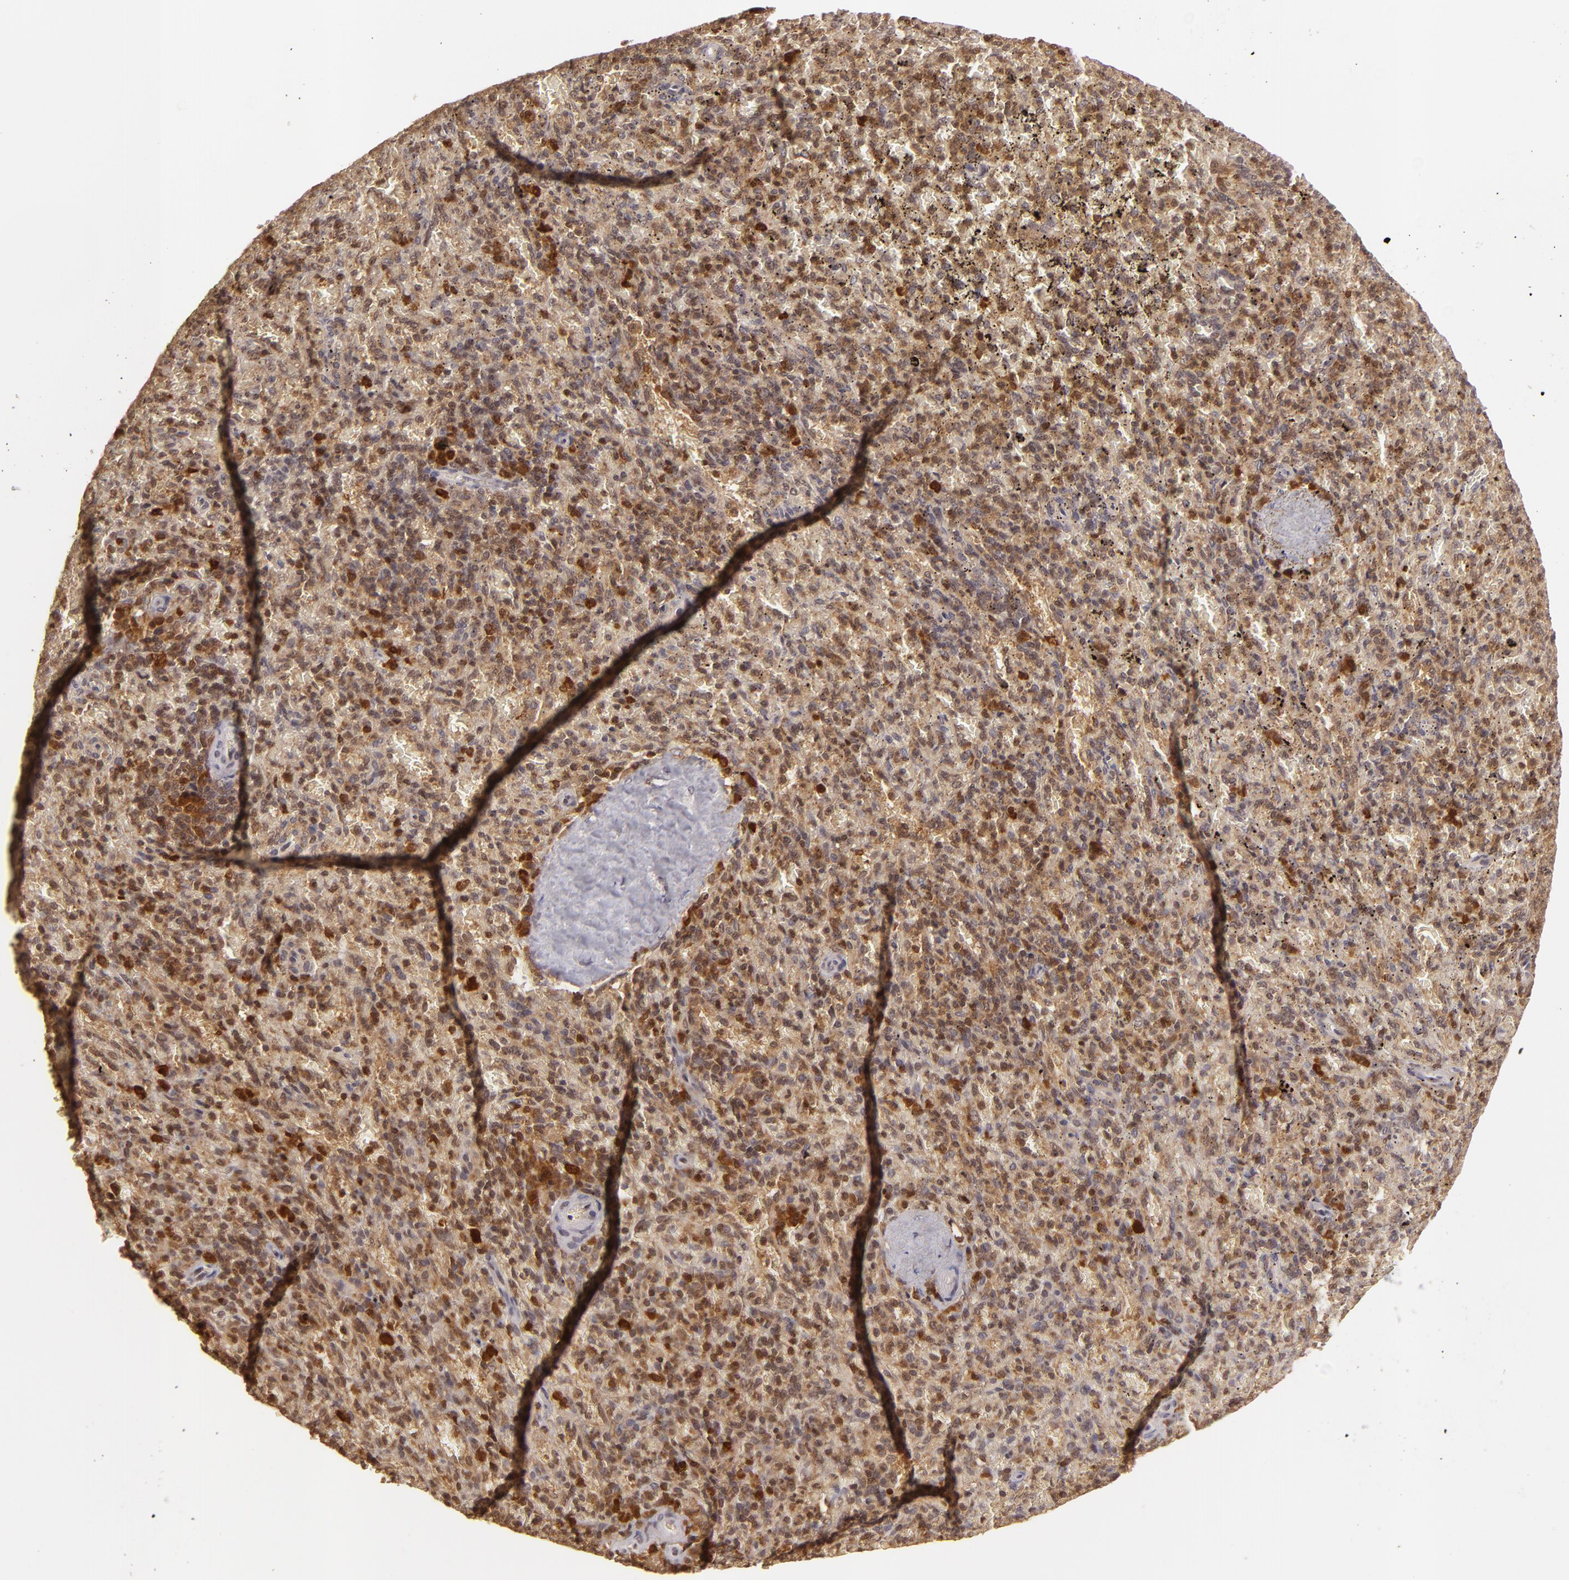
{"staining": {"intensity": "strong", "quantity": ">75%", "location": "cytoplasmic/membranous,nuclear"}, "tissue": "spleen", "cell_type": "Cells in red pulp", "image_type": "normal", "snomed": [{"axis": "morphology", "description": "Normal tissue, NOS"}, {"axis": "topography", "description": "Spleen"}], "caption": "The photomicrograph demonstrates staining of benign spleen, revealing strong cytoplasmic/membranous,nuclear protein positivity (brown color) within cells in red pulp.", "gene": "ZBTB33", "patient": {"sex": "female", "age": 50}}